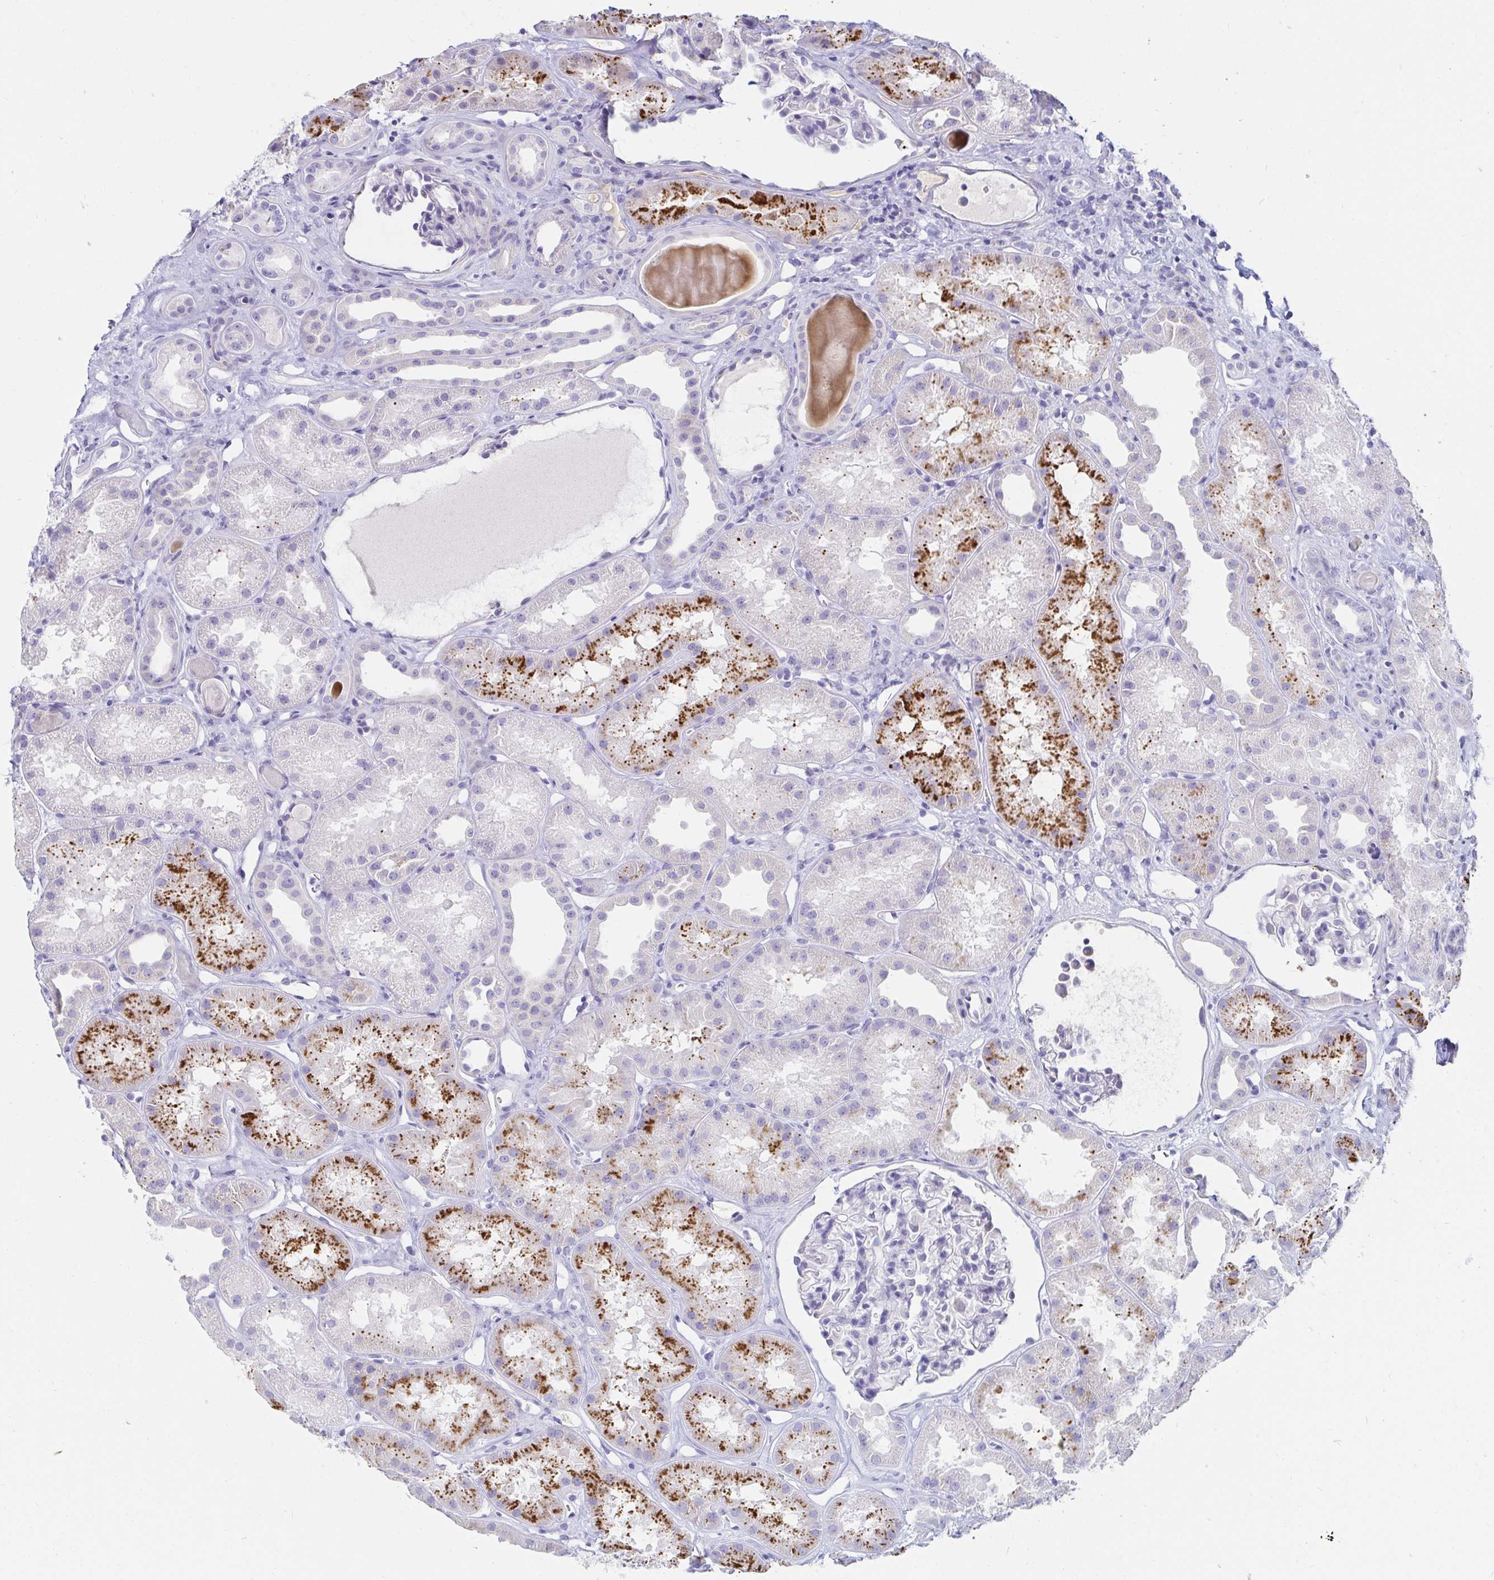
{"staining": {"intensity": "negative", "quantity": "none", "location": "none"}, "tissue": "kidney", "cell_type": "Cells in glomeruli", "image_type": "normal", "snomed": [{"axis": "morphology", "description": "Normal tissue, NOS"}, {"axis": "topography", "description": "Kidney"}], "caption": "IHC of benign kidney exhibits no staining in cells in glomeruli.", "gene": "C4orf17", "patient": {"sex": "male", "age": 61}}